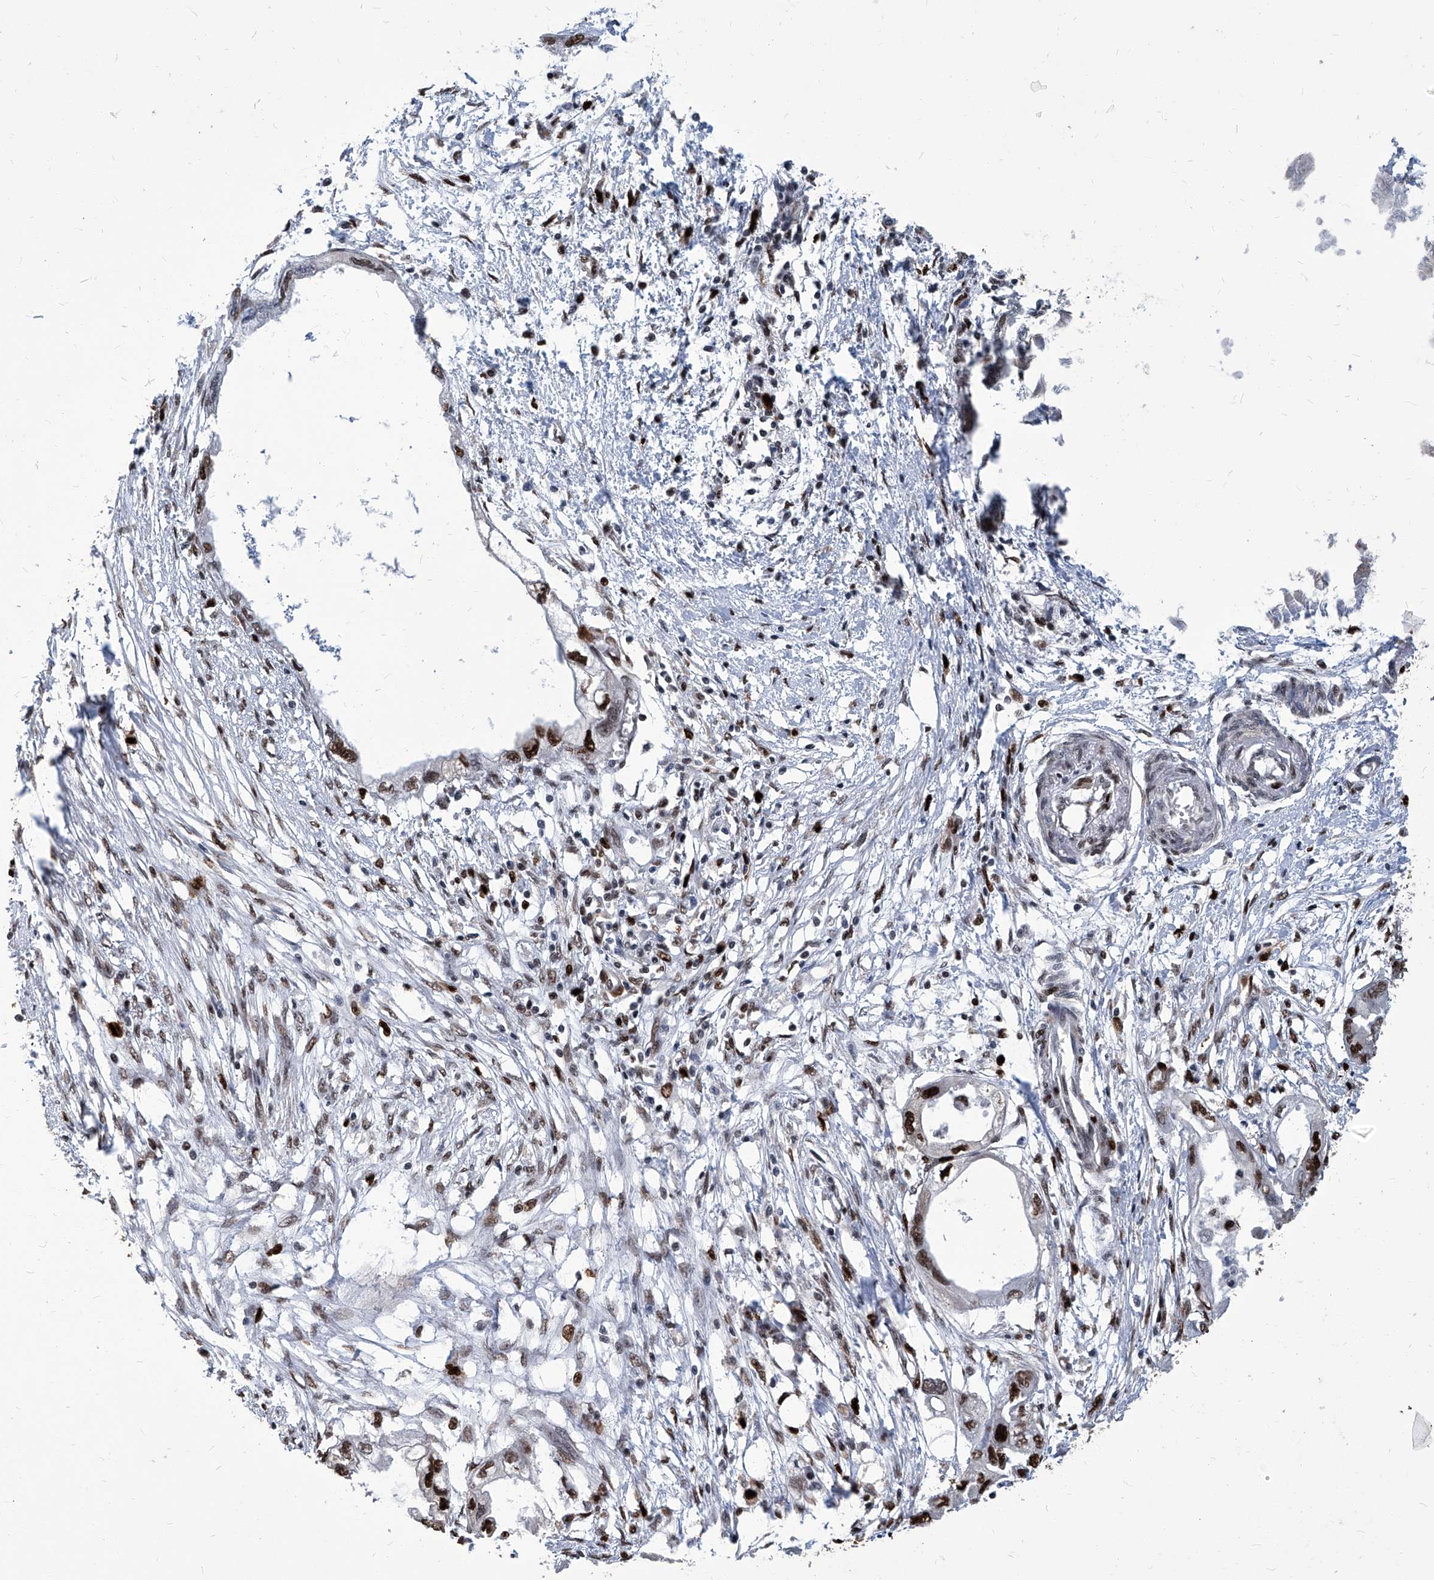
{"staining": {"intensity": "strong", "quantity": ">75%", "location": "nuclear"}, "tissue": "endometrial cancer", "cell_type": "Tumor cells", "image_type": "cancer", "snomed": [{"axis": "morphology", "description": "Adenocarcinoma, NOS"}, {"axis": "morphology", "description": "Adenocarcinoma, metastatic, NOS"}, {"axis": "topography", "description": "Adipose tissue"}, {"axis": "topography", "description": "Endometrium"}], "caption": "Immunohistochemistry image of neoplastic tissue: adenocarcinoma (endometrial) stained using immunohistochemistry (IHC) exhibits high levels of strong protein expression localized specifically in the nuclear of tumor cells, appearing as a nuclear brown color.", "gene": "PCNA", "patient": {"sex": "female", "age": 67}}